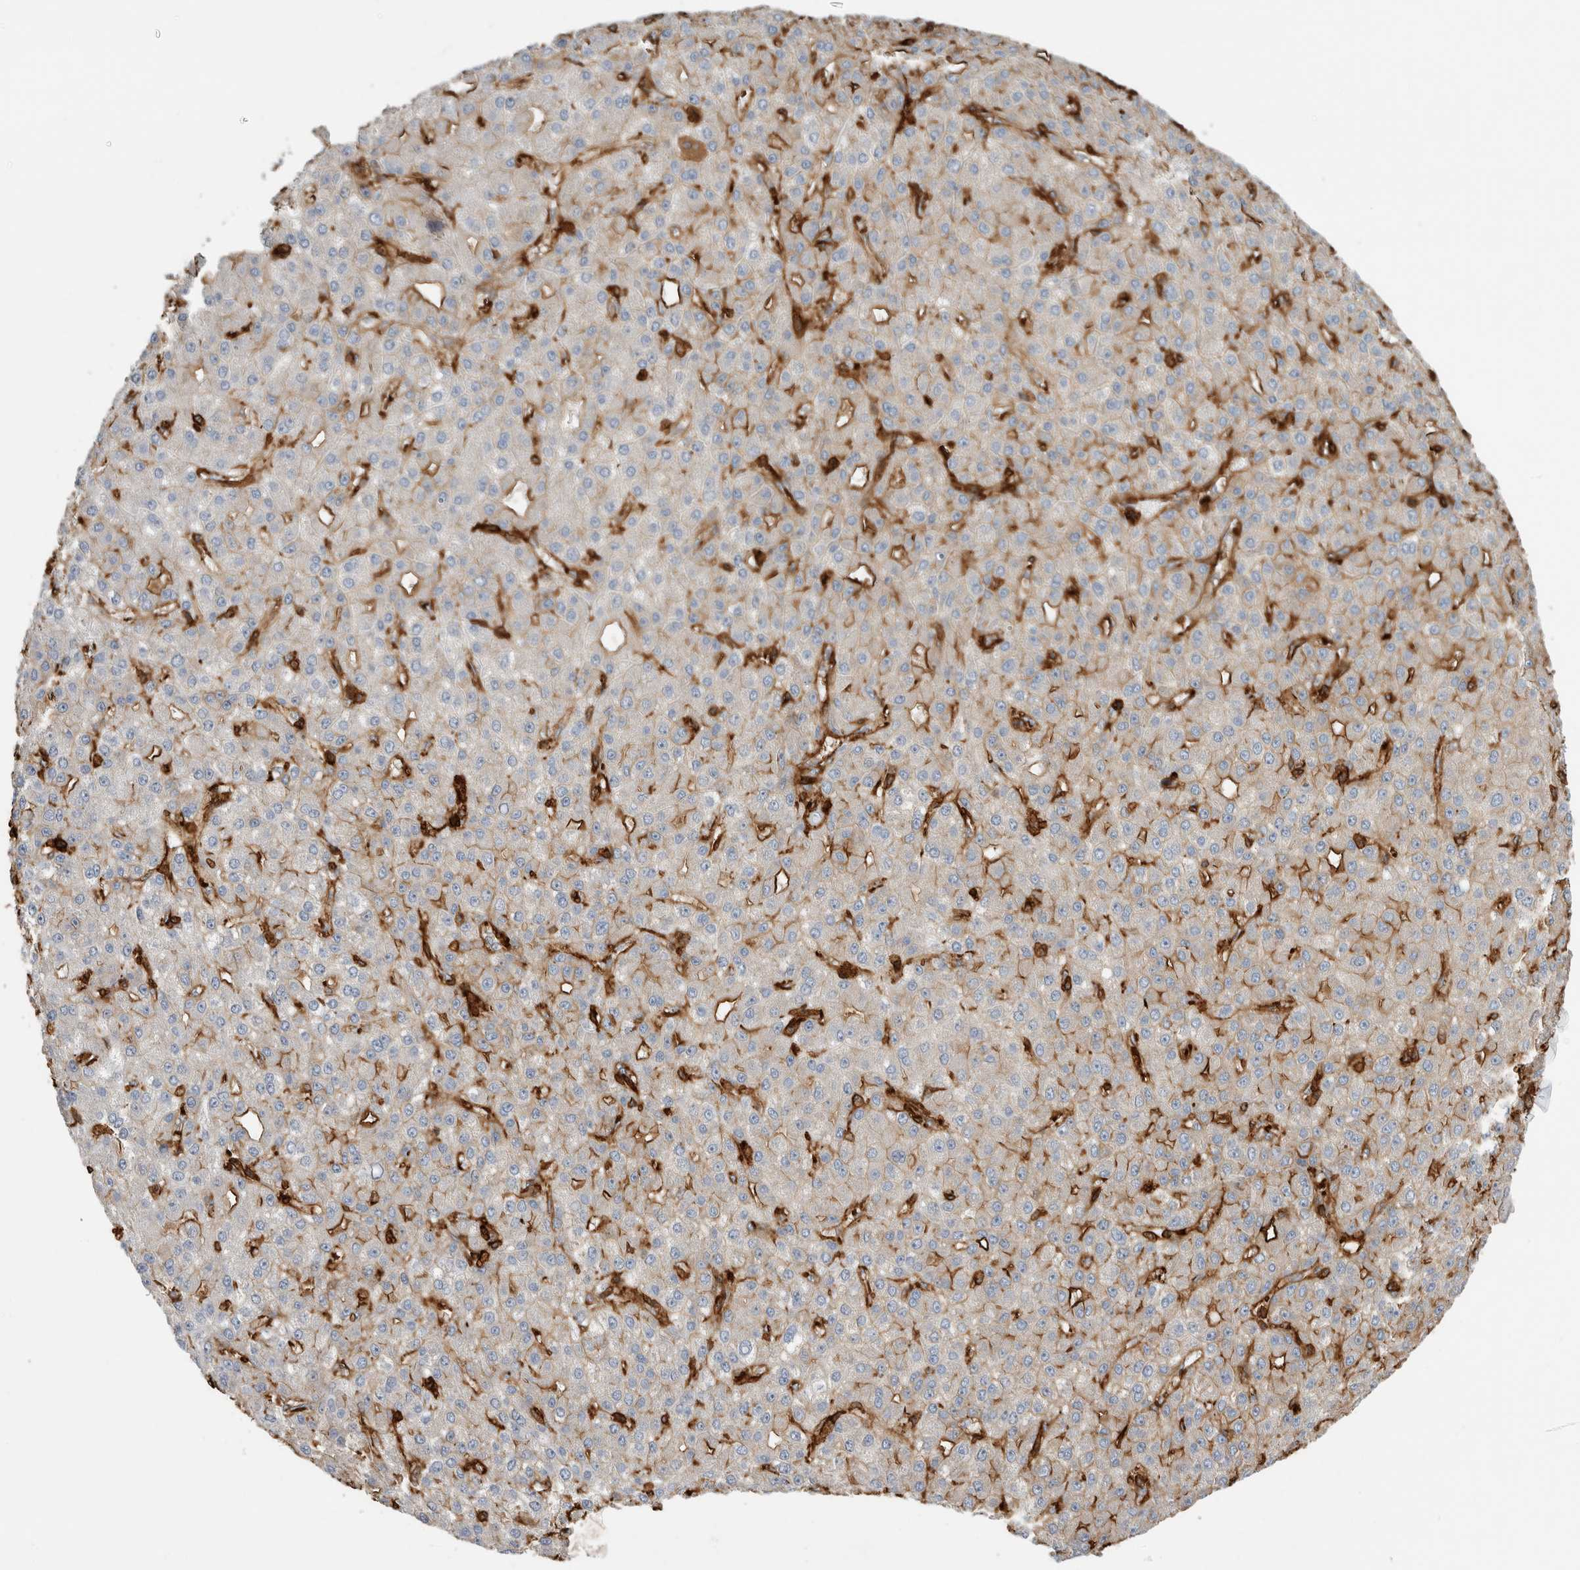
{"staining": {"intensity": "moderate", "quantity": "<25%", "location": "cytoplasmic/membranous"}, "tissue": "liver cancer", "cell_type": "Tumor cells", "image_type": "cancer", "snomed": [{"axis": "morphology", "description": "Carcinoma, Hepatocellular, NOS"}, {"axis": "topography", "description": "Liver"}], "caption": "Human hepatocellular carcinoma (liver) stained with a protein marker exhibits moderate staining in tumor cells.", "gene": "GPER1", "patient": {"sex": "male", "age": 67}}